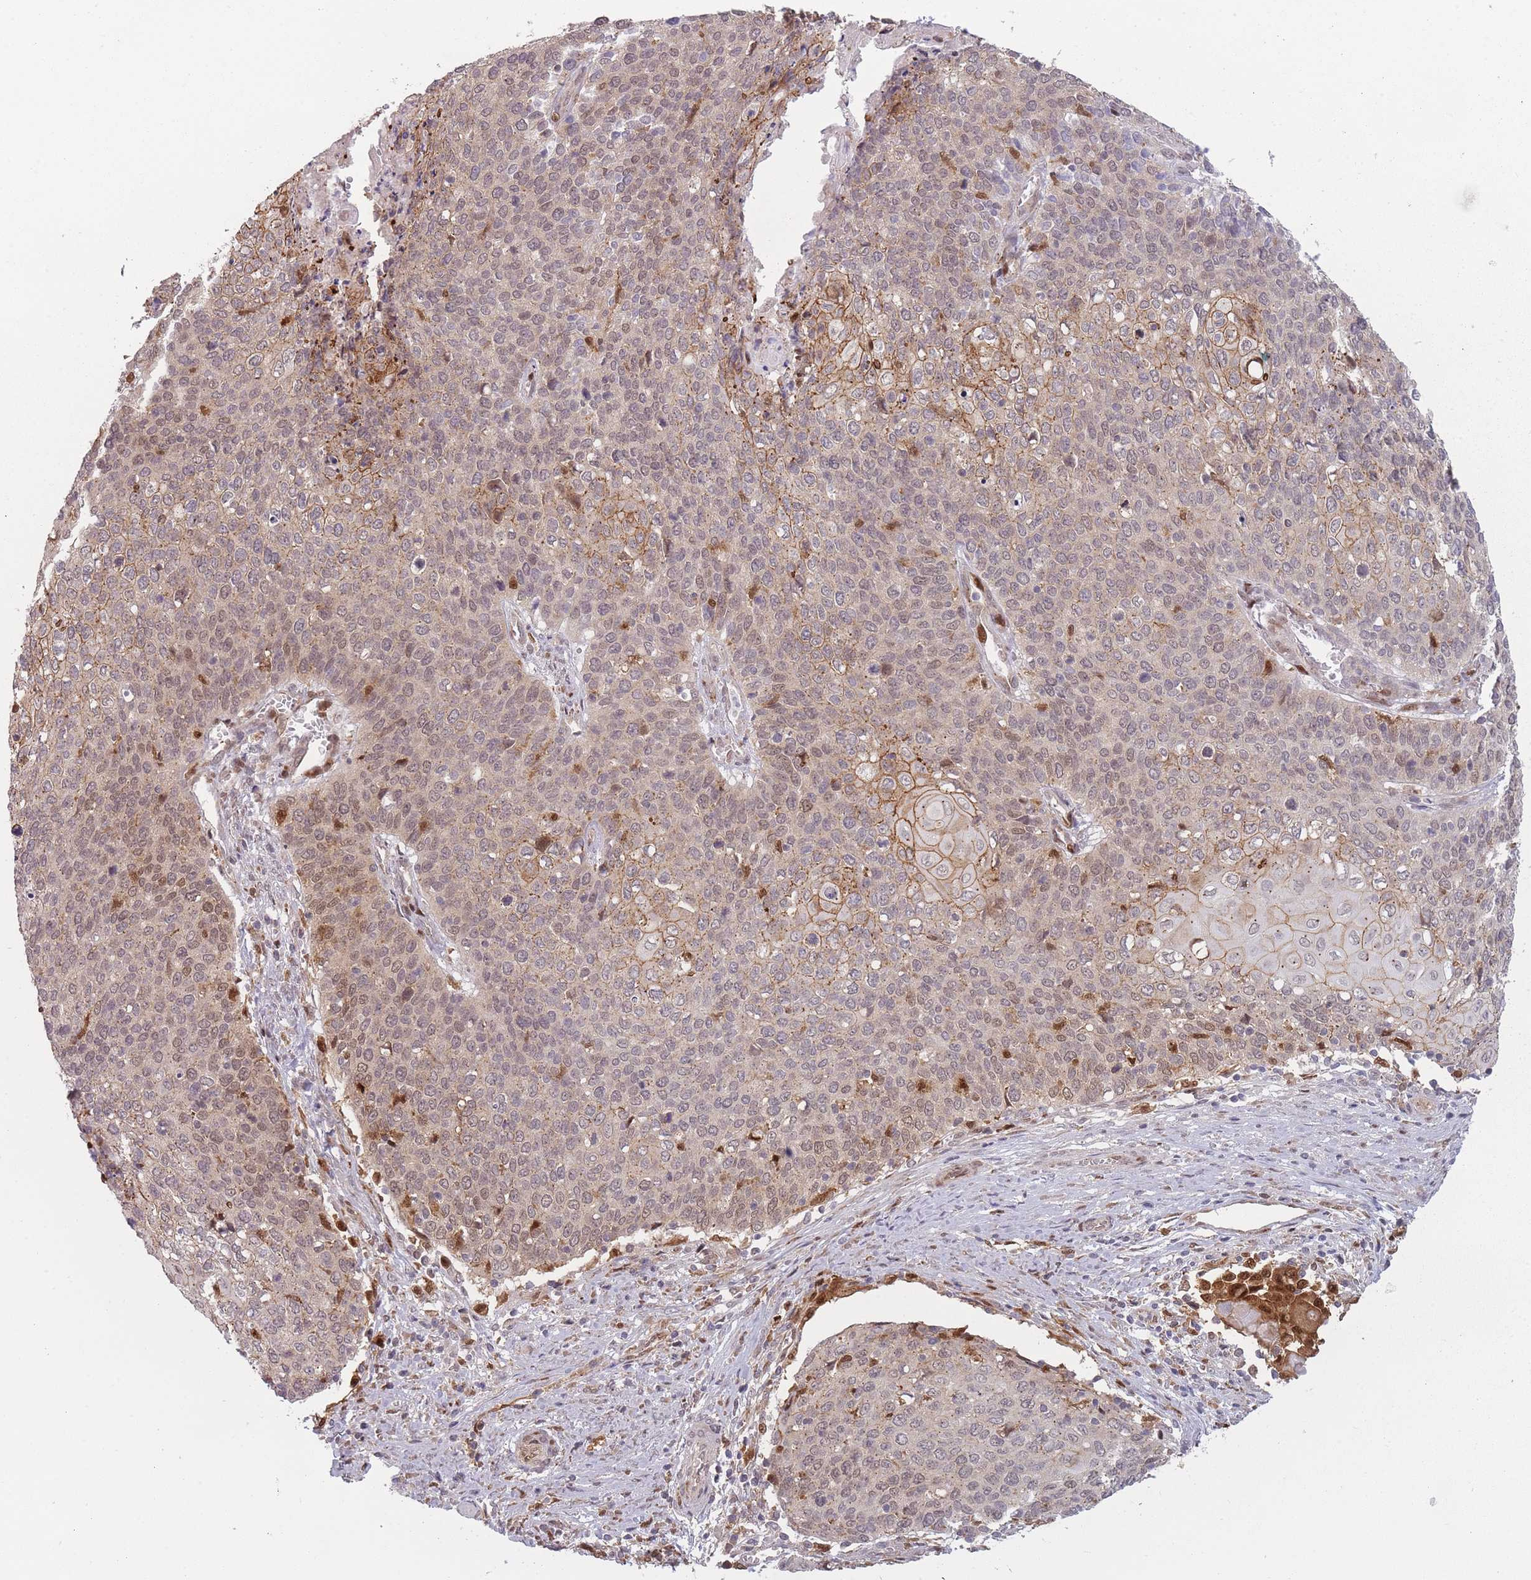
{"staining": {"intensity": "weak", "quantity": ">75%", "location": "cytoplasmic/membranous,nuclear"}, "tissue": "cervical cancer", "cell_type": "Tumor cells", "image_type": "cancer", "snomed": [{"axis": "morphology", "description": "Squamous cell carcinoma, NOS"}, {"axis": "topography", "description": "Cervix"}], "caption": "Protein staining of cervical squamous cell carcinoma tissue reveals weak cytoplasmic/membranous and nuclear staining in about >75% of tumor cells. (DAB (3,3'-diaminobenzidine) IHC with brightfield microscopy, high magnification).", "gene": "LGALS9", "patient": {"sex": "female", "age": 39}}